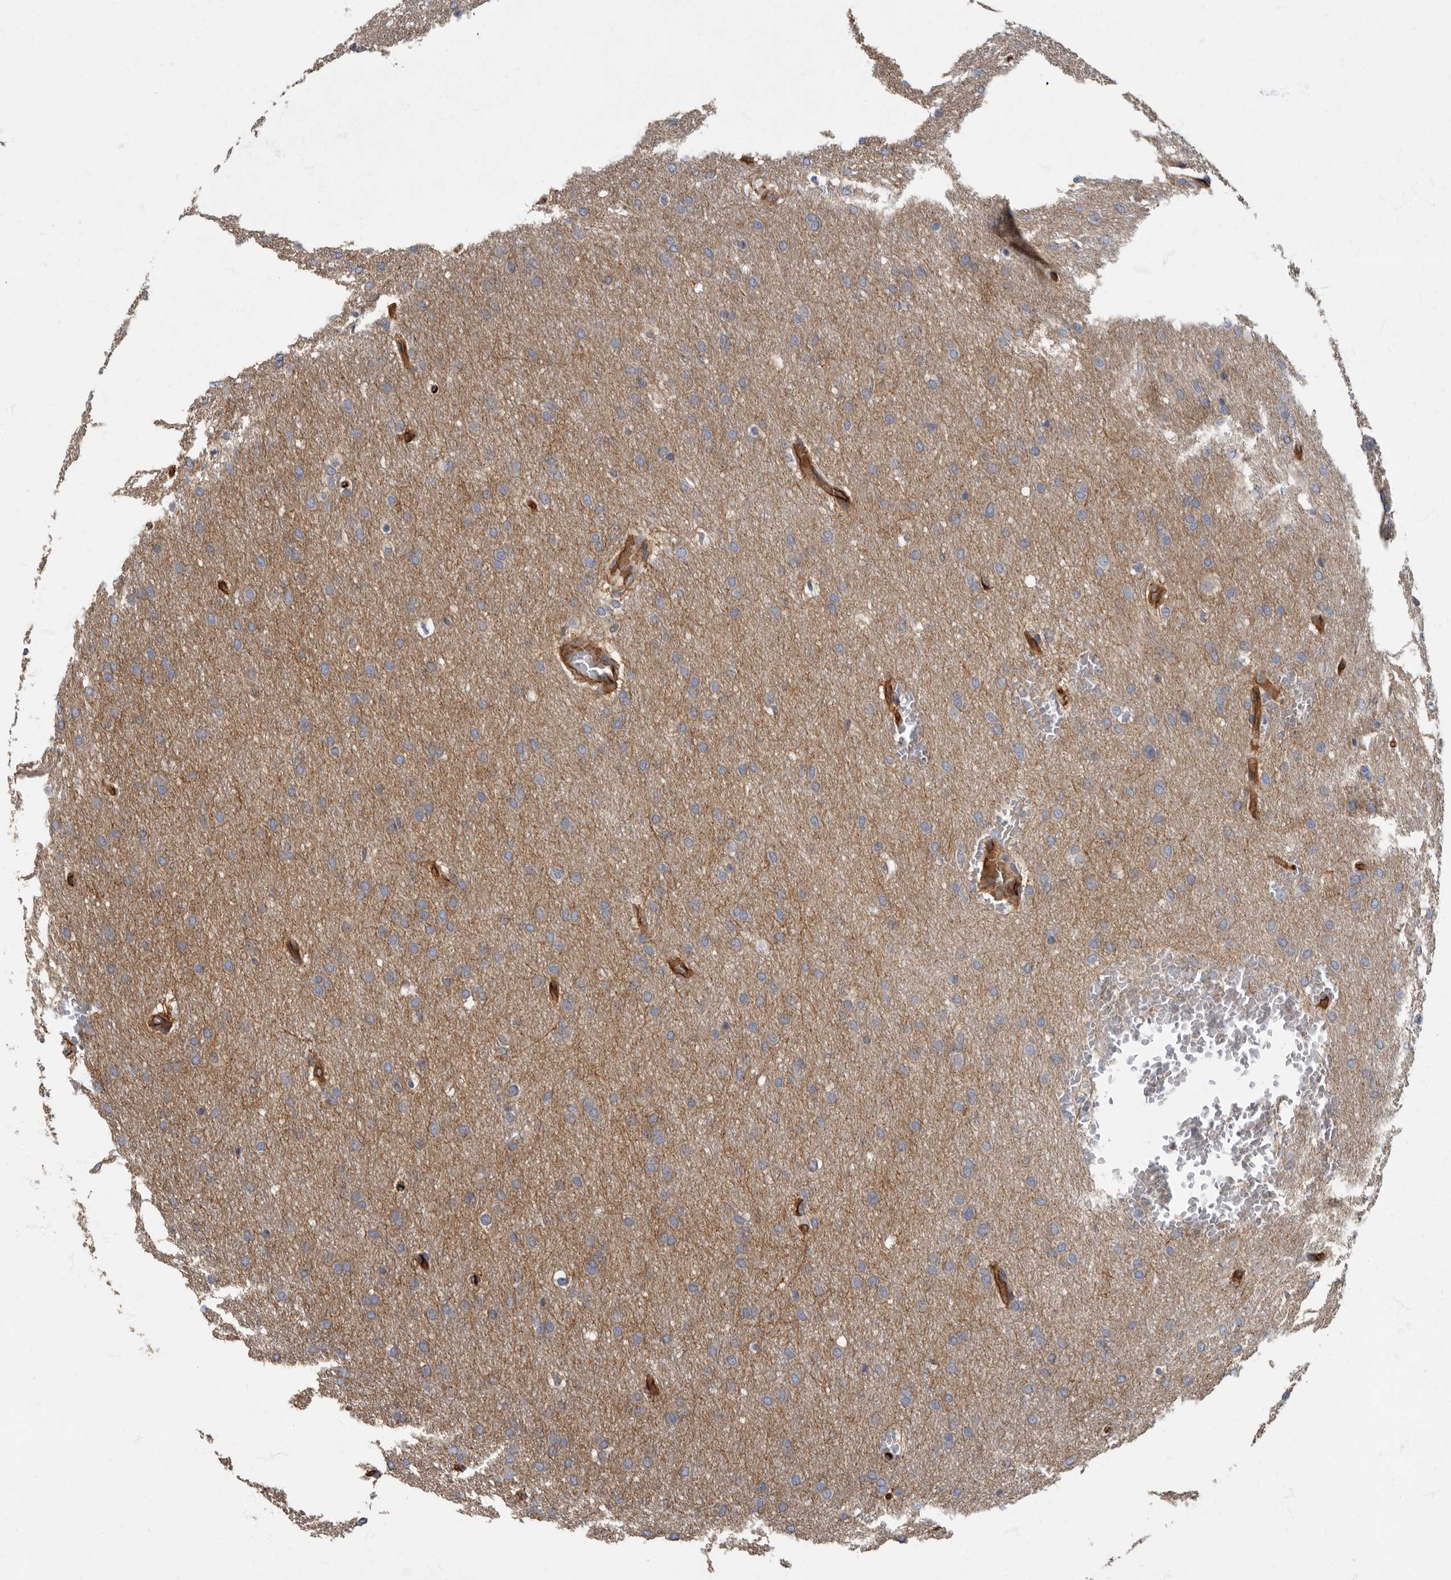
{"staining": {"intensity": "negative", "quantity": "none", "location": "none"}, "tissue": "glioma", "cell_type": "Tumor cells", "image_type": "cancer", "snomed": [{"axis": "morphology", "description": "Glioma, malignant, Low grade"}, {"axis": "topography", "description": "Brain"}], "caption": "DAB immunohistochemical staining of human malignant glioma (low-grade) reveals no significant expression in tumor cells.", "gene": "PDK1", "patient": {"sex": "female", "age": 37}}